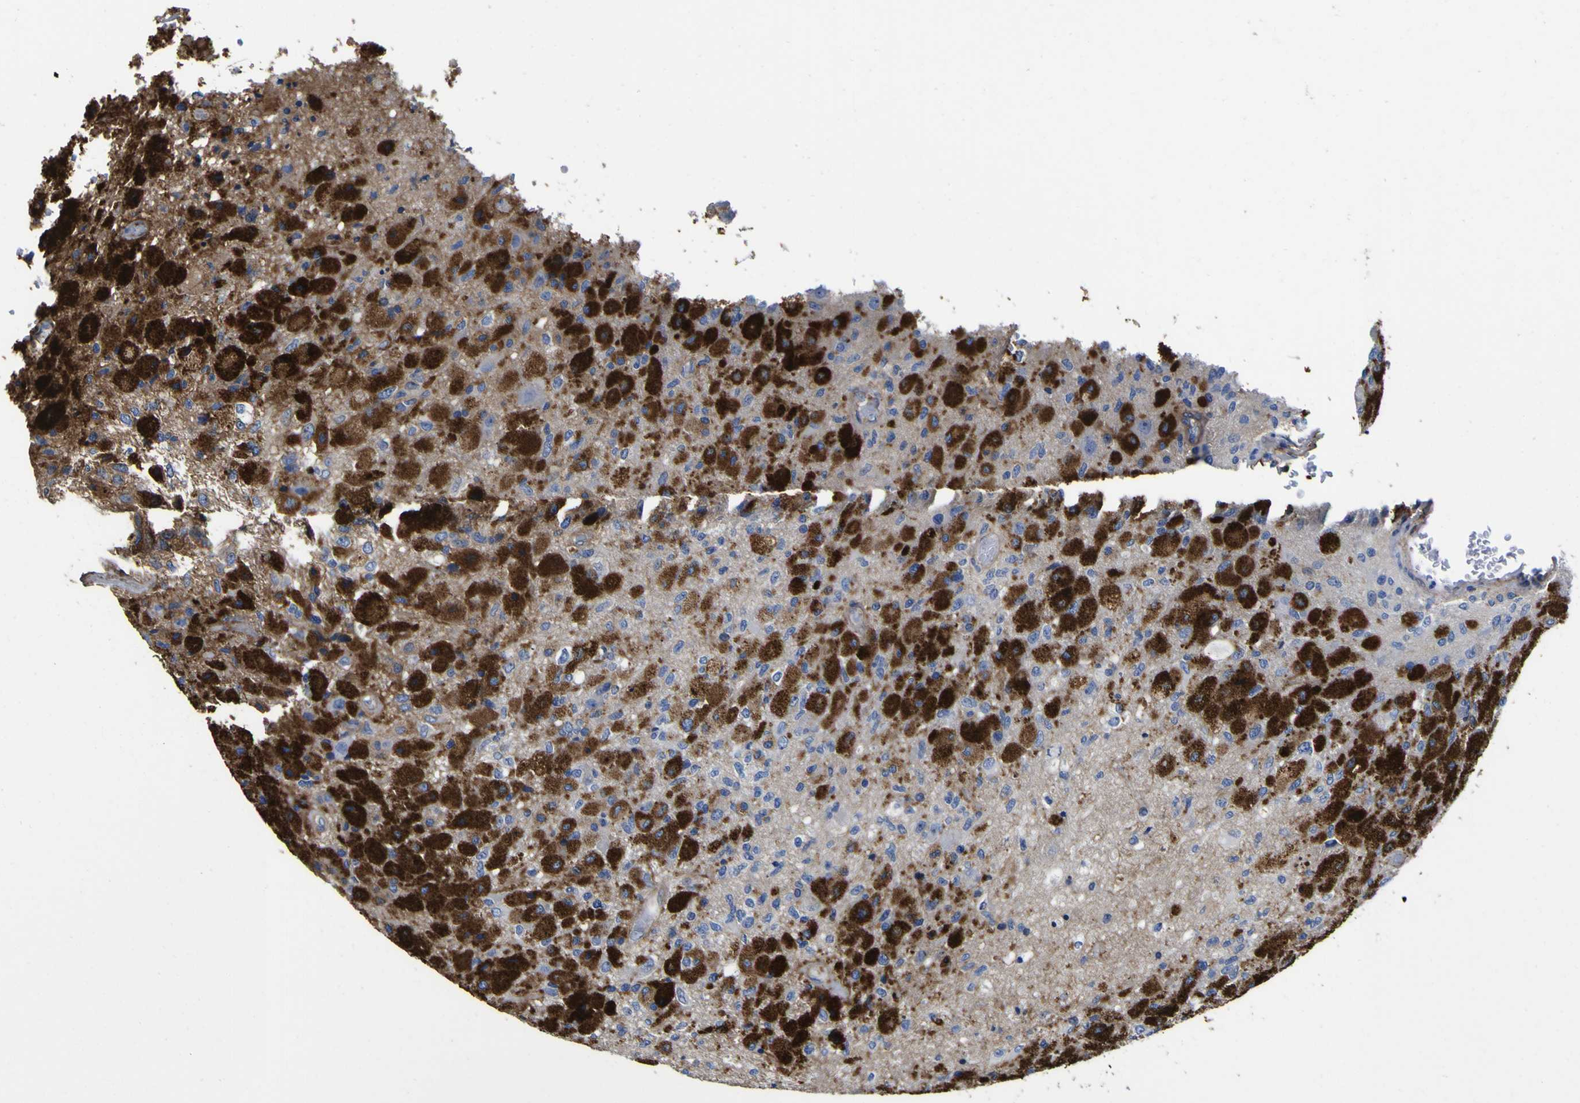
{"staining": {"intensity": "strong", "quantity": ">75%", "location": "cytoplasmic/membranous"}, "tissue": "glioma", "cell_type": "Tumor cells", "image_type": "cancer", "snomed": [{"axis": "morphology", "description": "Normal tissue, NOS"}, {"axis": "morphology", "description": "Glioma, malignant, High grade"}, {"axis": "topography", "description": "Cerebral cortex"}], "caption": "This is an image of IHC staining of glioma, which shows strong staining in the cytoplasmic/membranous of tumor cells.", "gene": "CD151", "patient": {"sex": "male", "age": 77}}